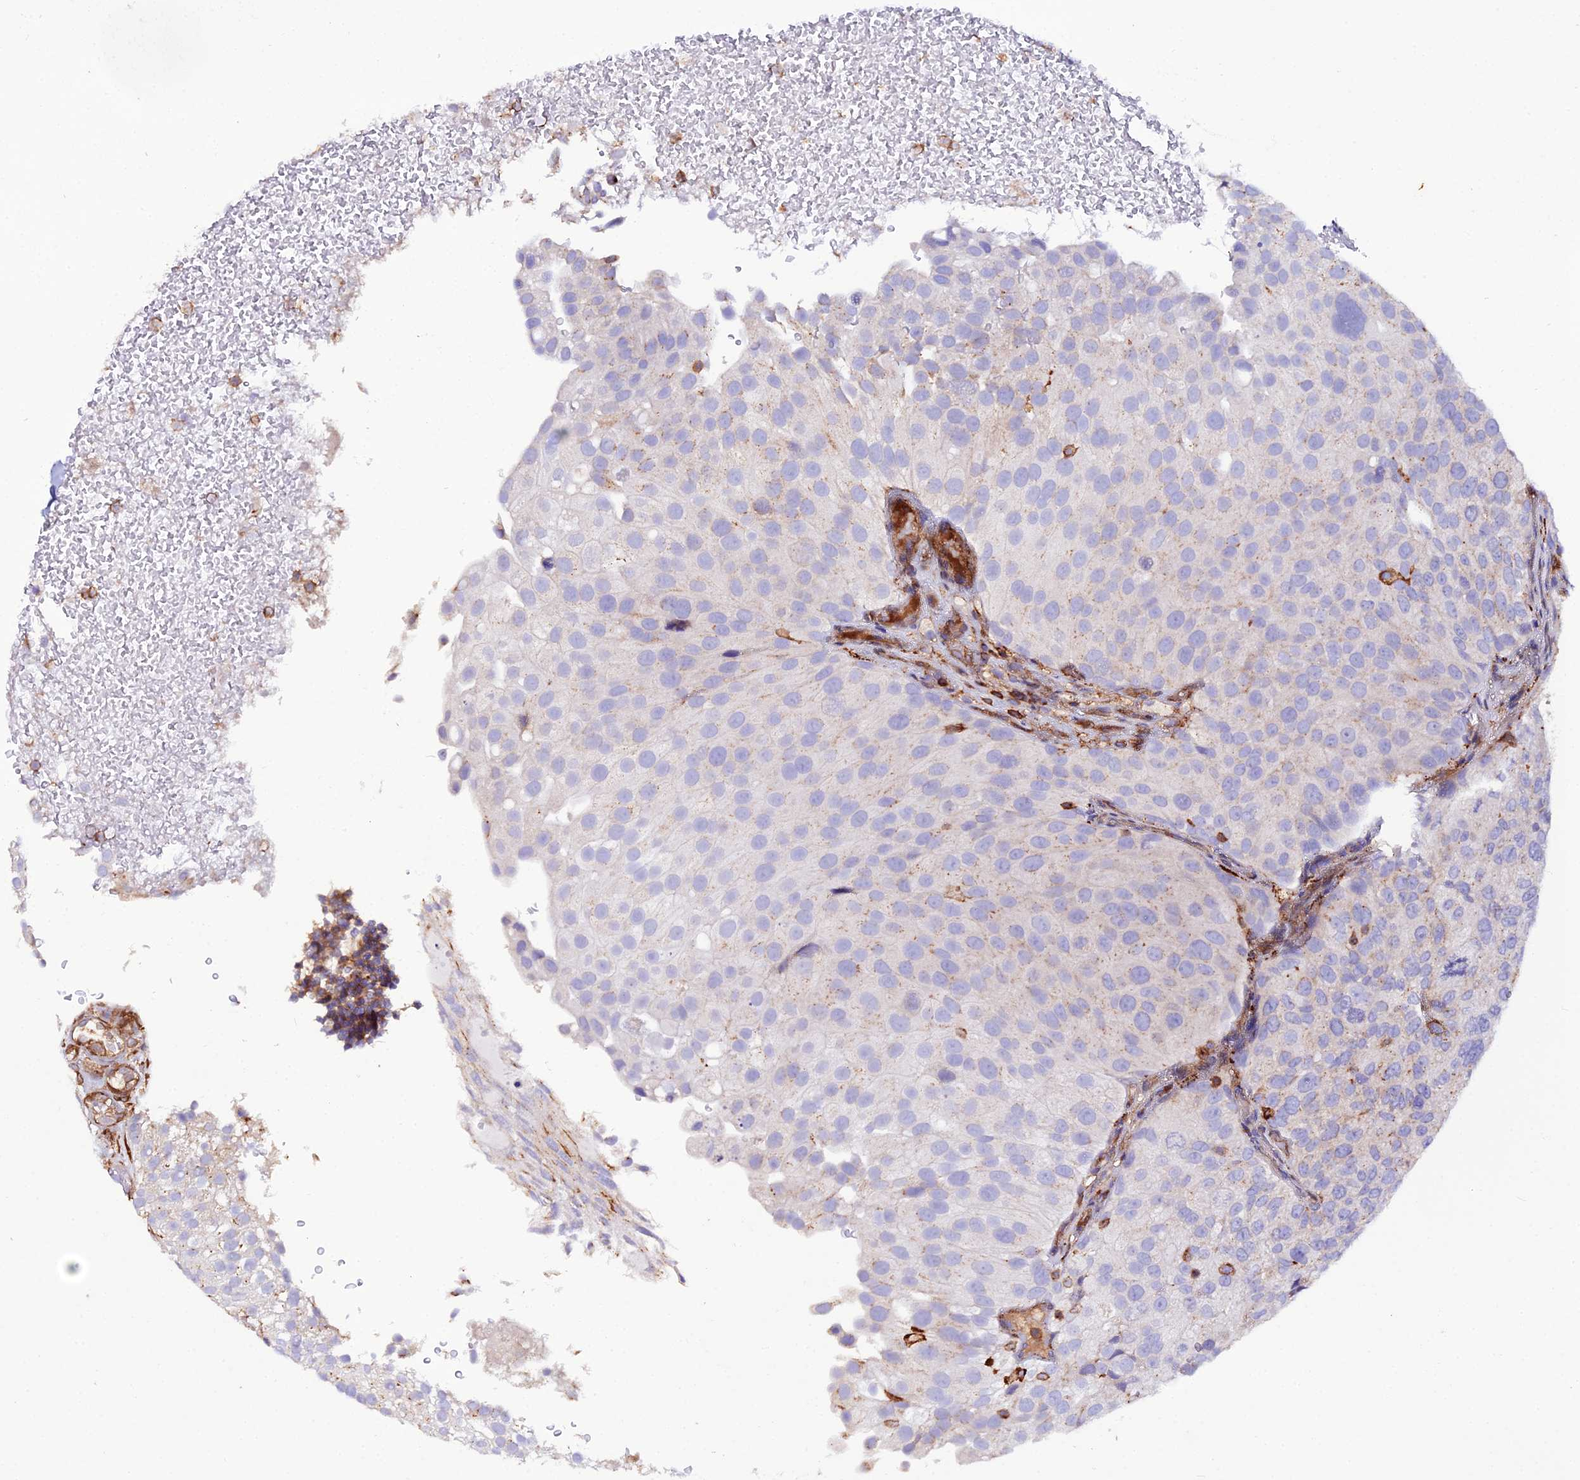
{"staining": {"intensity": "negative", "quantity": "none", "location": "none"}, "tissue": "urothelial cancer", "cell_type": "Tumor cells", "image_type": "cancer", "snomed": [{"axis": "morphology", "description": "Urothelial carcinoma, Low grade"}, {"axis": "topography", "description": "Urinary bladder"}], "caption": "Image shows no protein staining in tumor cells of urothelial cancer tissue. (Stains: DAB (3,3'-diaminobenzidine) IHC with hematoxylin counter stain, Microscopy: brightfield microscopy at high magnification).", "gene": "TRPV2", "patient": {"sex": "male", "age": 78}}